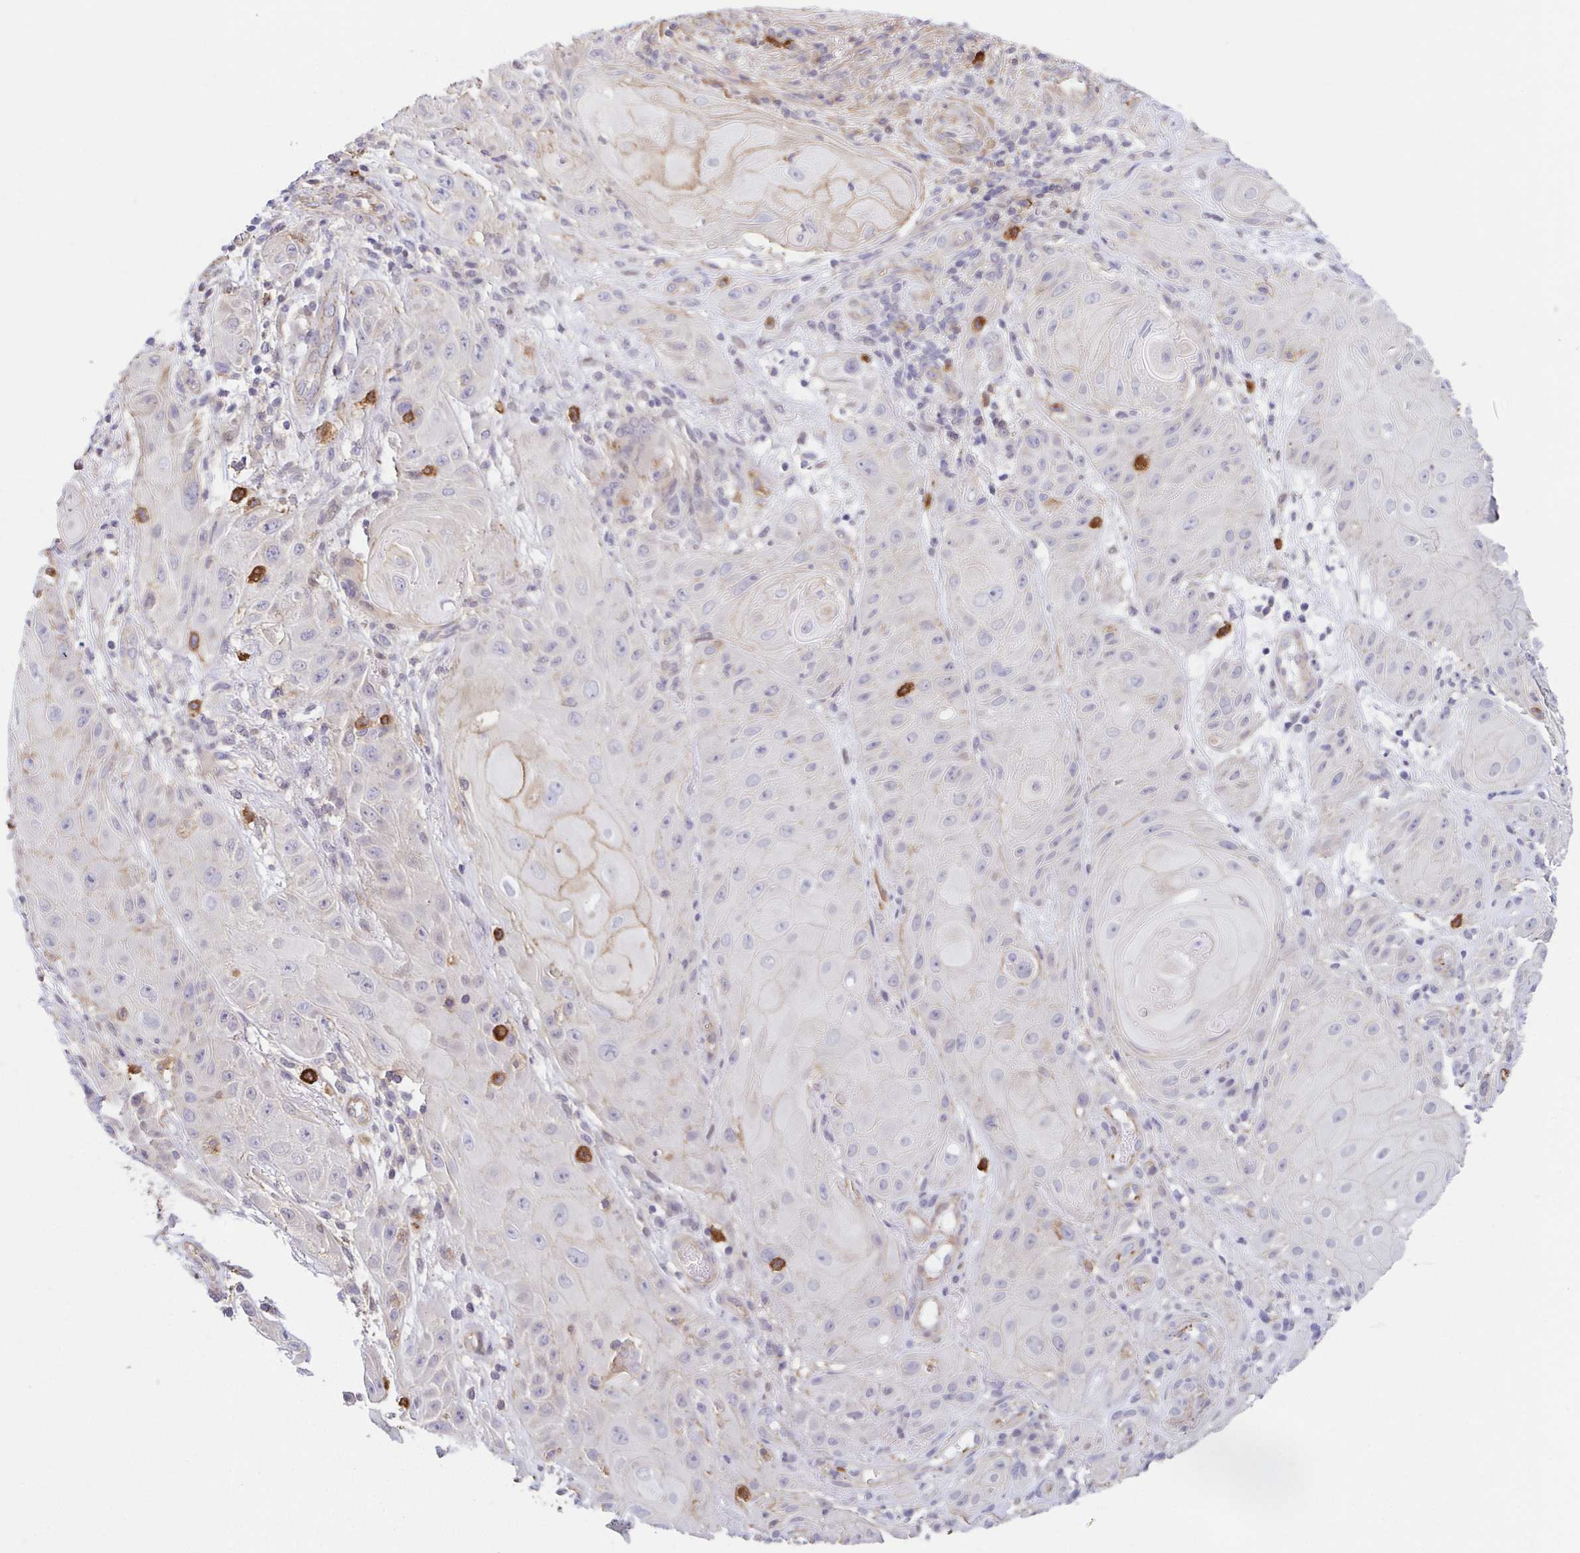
{"staining": {"intensity": "weak", "quantity": "<25%", "location": "cytoplasmic/membranous"}, "tissue": "skin cancer", "cell_type": "Tumor cells", "image_type": "cancer", "snomed": [{"axis": "morphology", "description": "Squamous cell carcinoma, NOS"}, {"axis": "topography", "description": "Skin"}], "caption": "Tumor cells are negative for brown protein staining in skin squamous cell carcinoma.", "gene": "PREPL", "patient": {"sex": "male", "age": 62}}